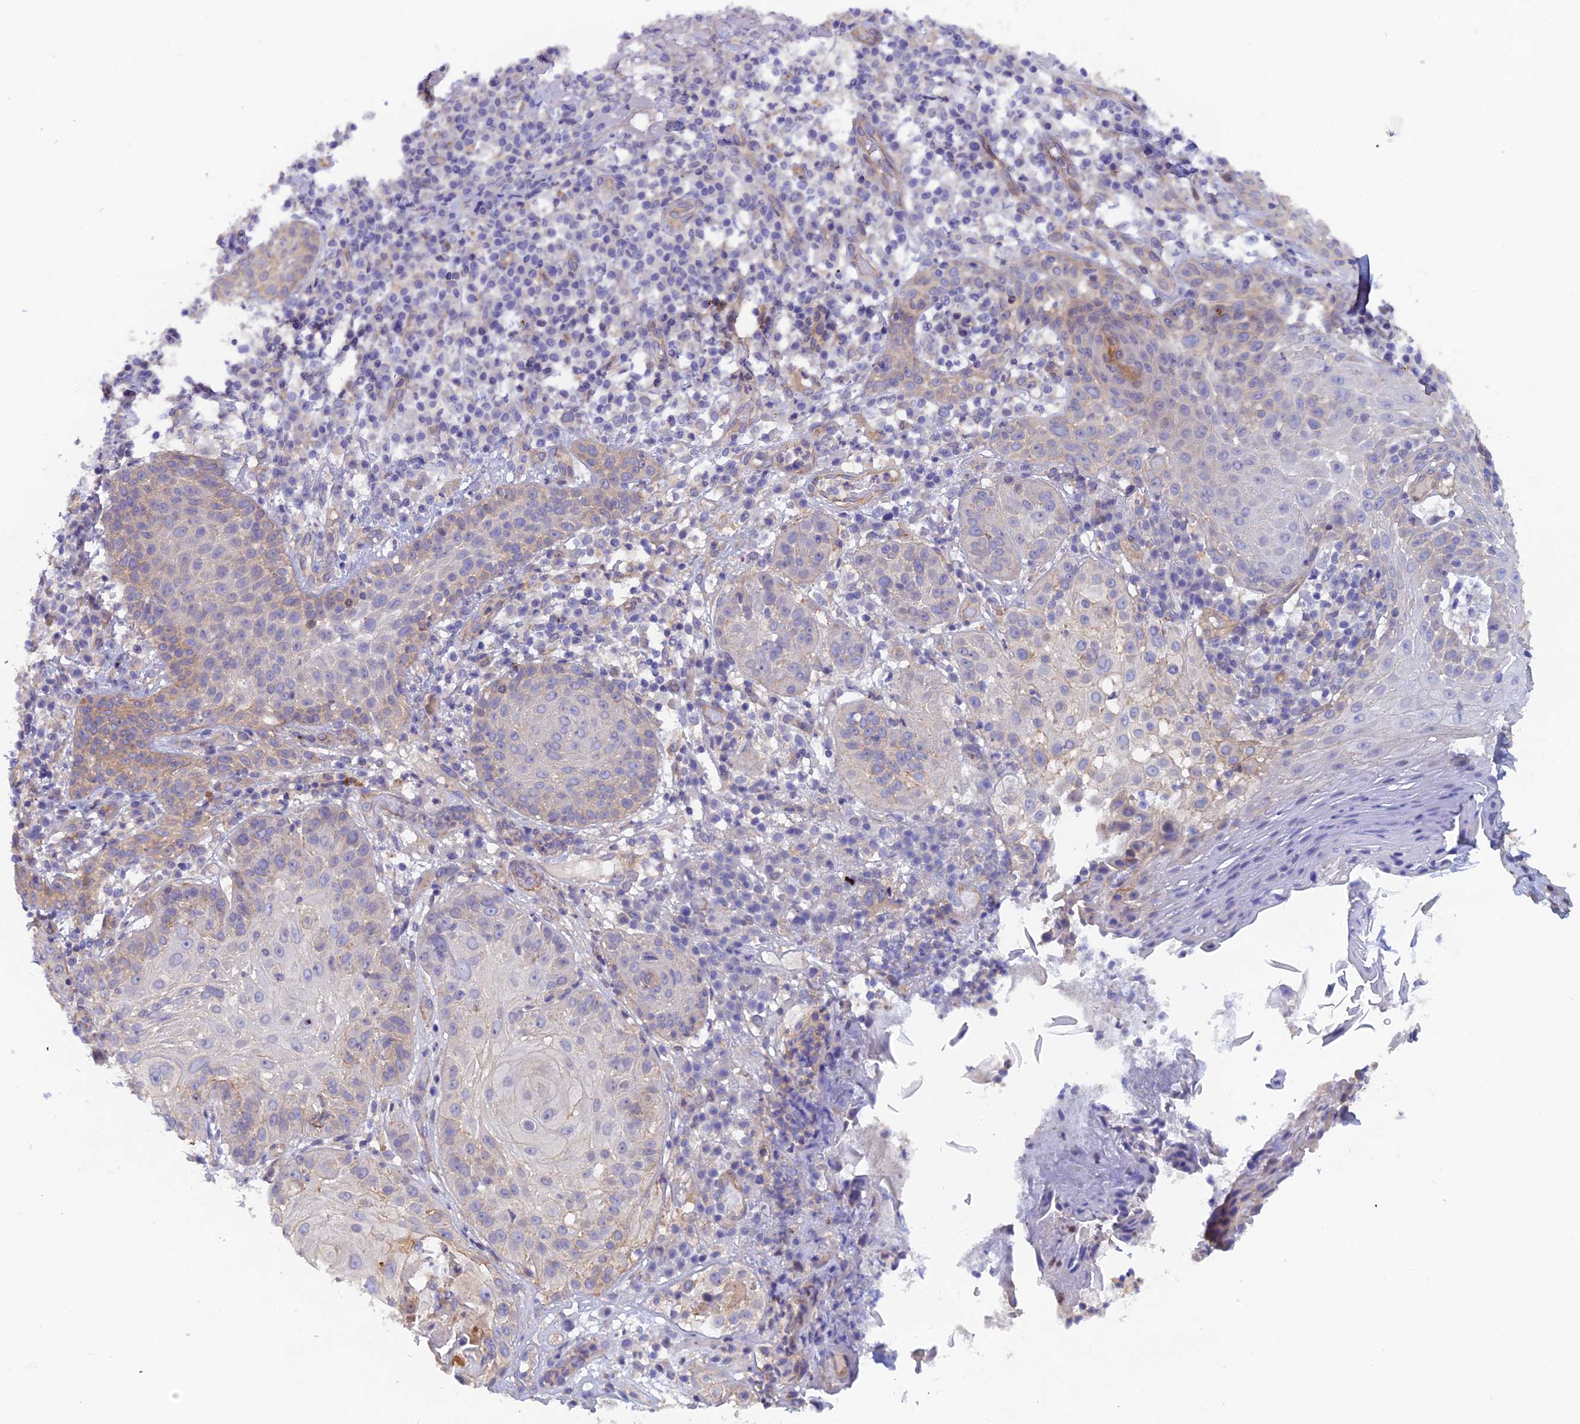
{"staining": {"intensity": "weak", "quantity": "<25%", "location": "cytoplasmic/membranous"}, "tissue": "skin cancer", "cell_type": "Tumor cells", "image_type": "cancer", "snomed": [{"axis": "morphology", "description": "Normal tissue, NOS"}, {"axis": "morphology", "description": "Basal cell carcinoma"}, {"axis": "topography", "description": "Skin"}], "caption": "The histopathology image reveals no significant staining in tumor cells of skin basal cell carcinoma.", "gene": "FZR1", "patient": {"sex": "male", "age": 93}}